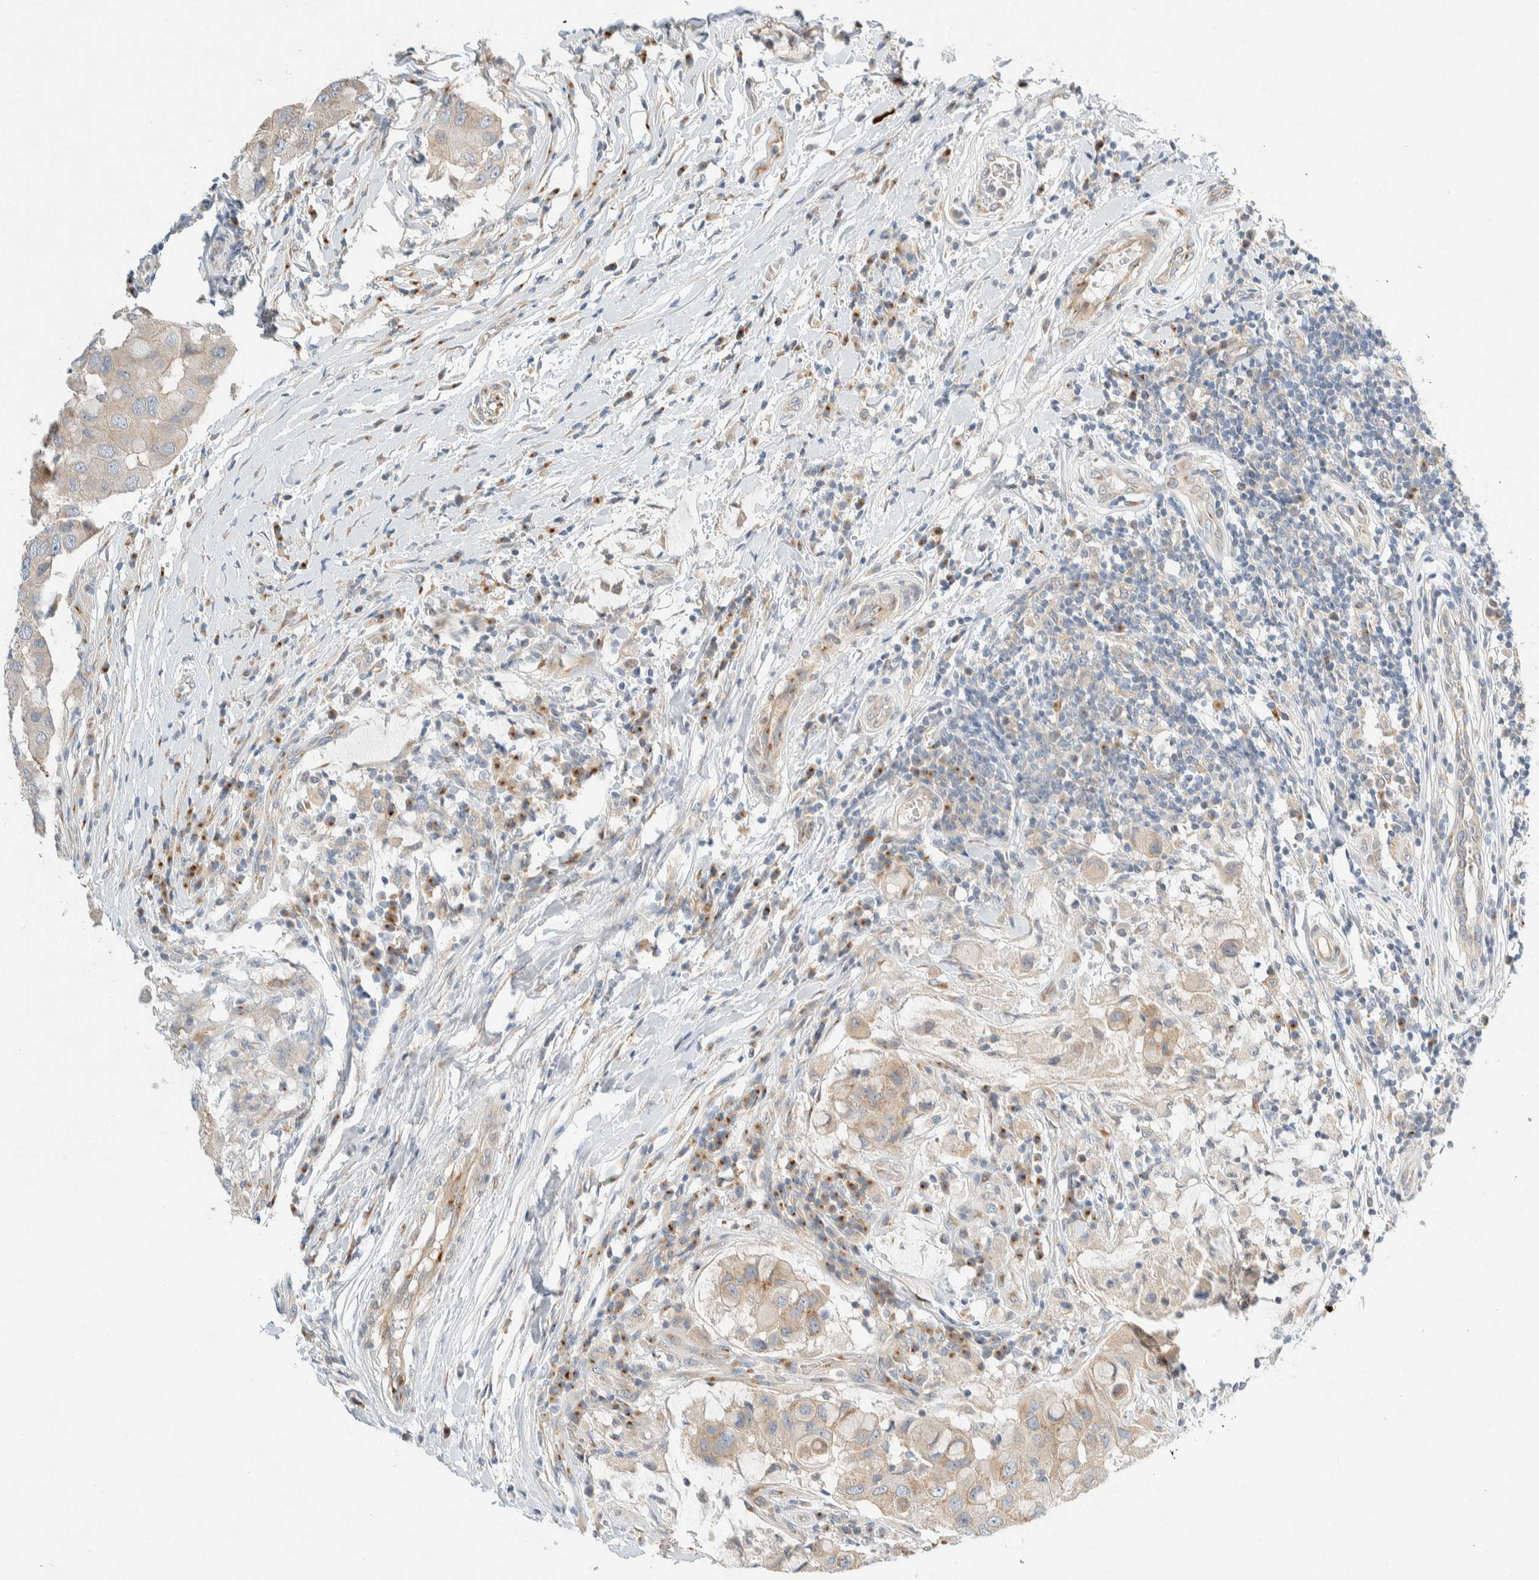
{"staining": {"intensity": "weak", "quantity": ">75%", "location": "cytoplasmic/membranous"}, "tissue": "breast cancer", "cell_type": "Tumor cells", "image_type": "cancer", "snomed": [{"axis": "morphology", "description": "Duct carcinoma"}, {"axis": "topography", "description": "Breast"}], "caption": "Immunohistochemical staining of human invasive ductal carcinoma (breast) demonstrates low levels of weak cytoplasmic/membranous protein positivity in approximately >75% of tumor cells.", "gene": "TMEM184B", "patient": {"sex": "female", "age": 27}}